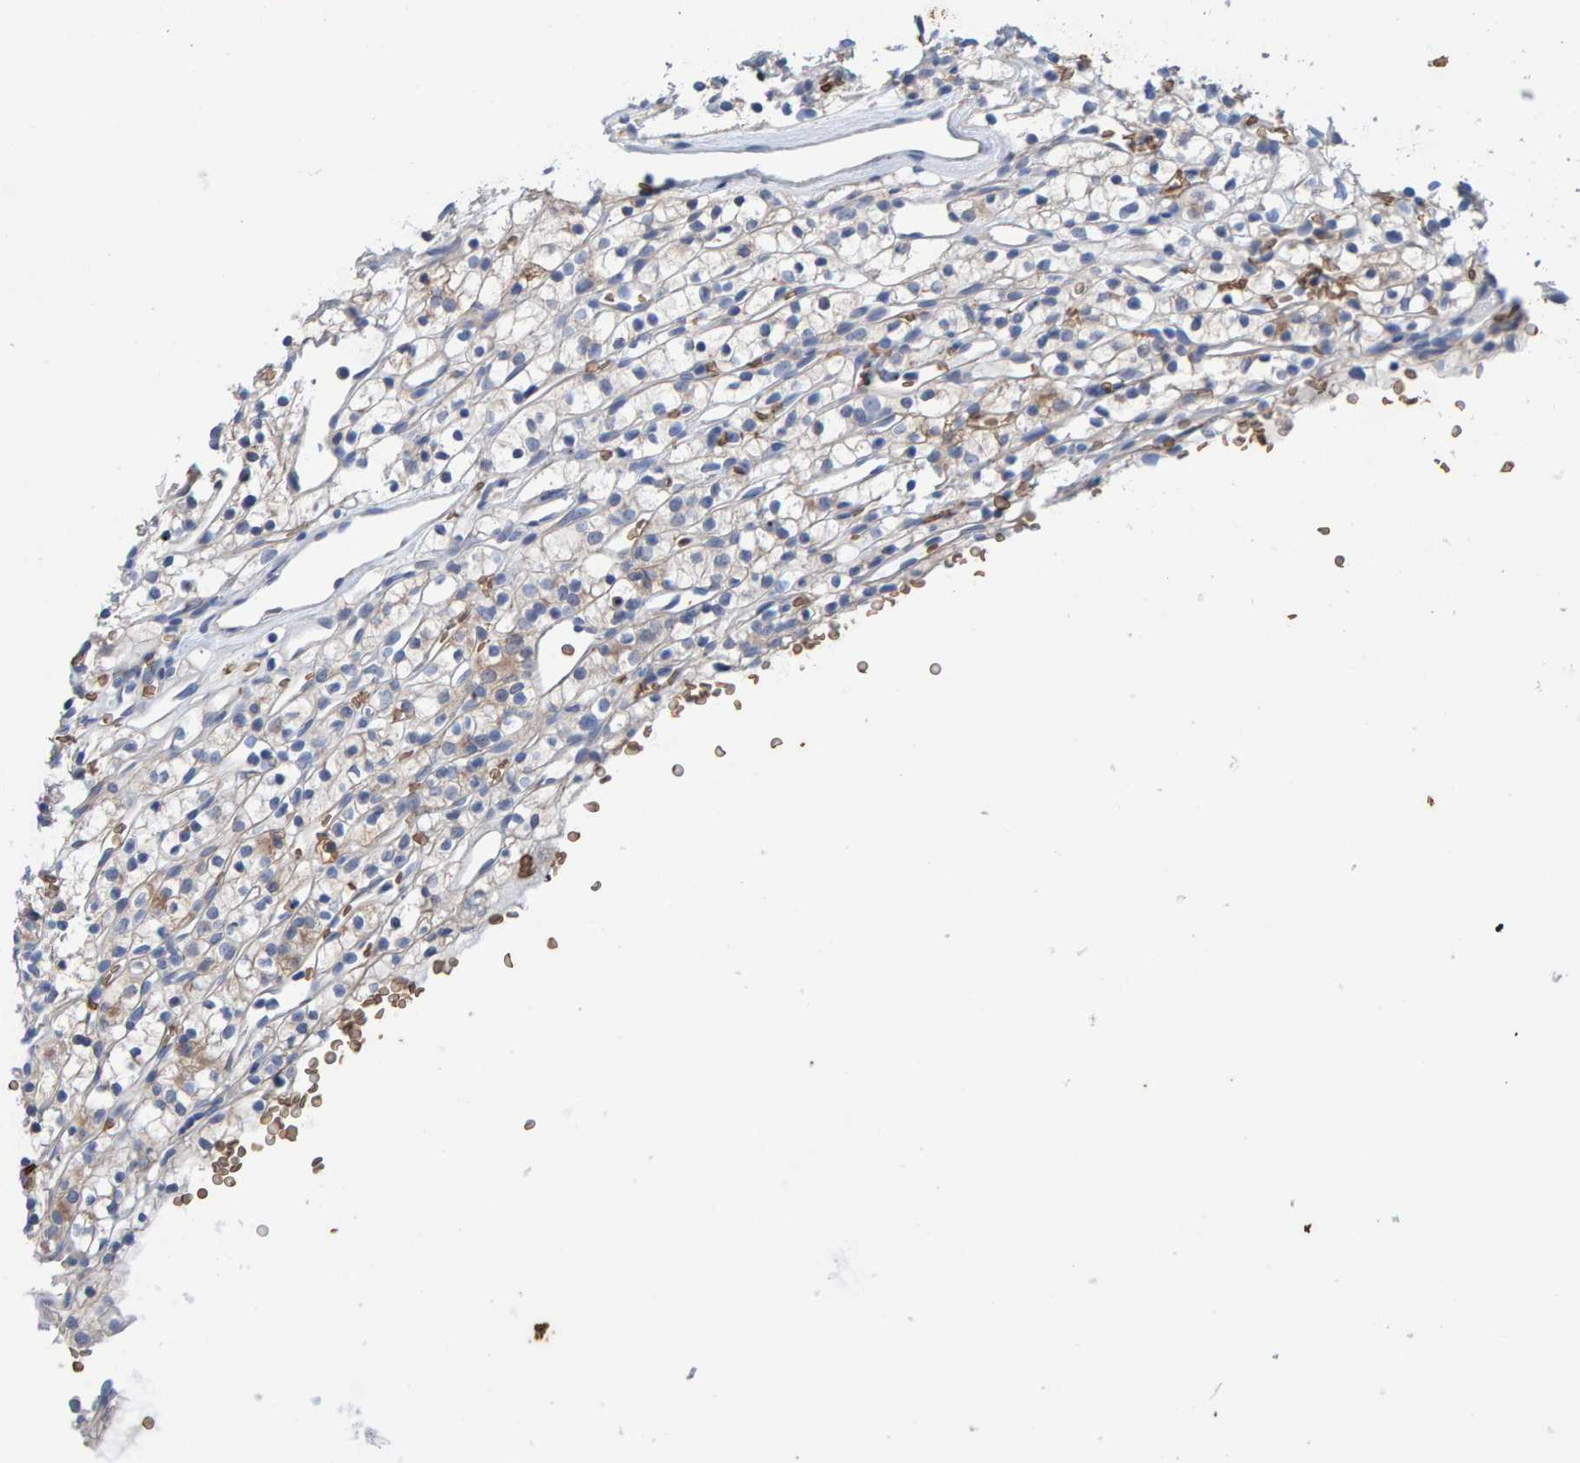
{"staining": {"intensity": "weak", "quantity": "25%-75%", "location": "cytoplasmic/membranous"}, "tissue": "renal cancer", "cell_type": "Tumor cells", "image_type": "cancer", "snomed": [{"axis": "morphology", "description": "Adenocarcinoma, NOS"}, {"axis": "topography", "description": "Kidney"}], "caption": "Weak cytoplasmic/membranous positivity for a protein is present in about 25%-75% of tumor cells of renal cancer using immunohistochemistry (IHC).", "gene": "VPS9D1", "patient": {"sex": "female", "age": 57}}